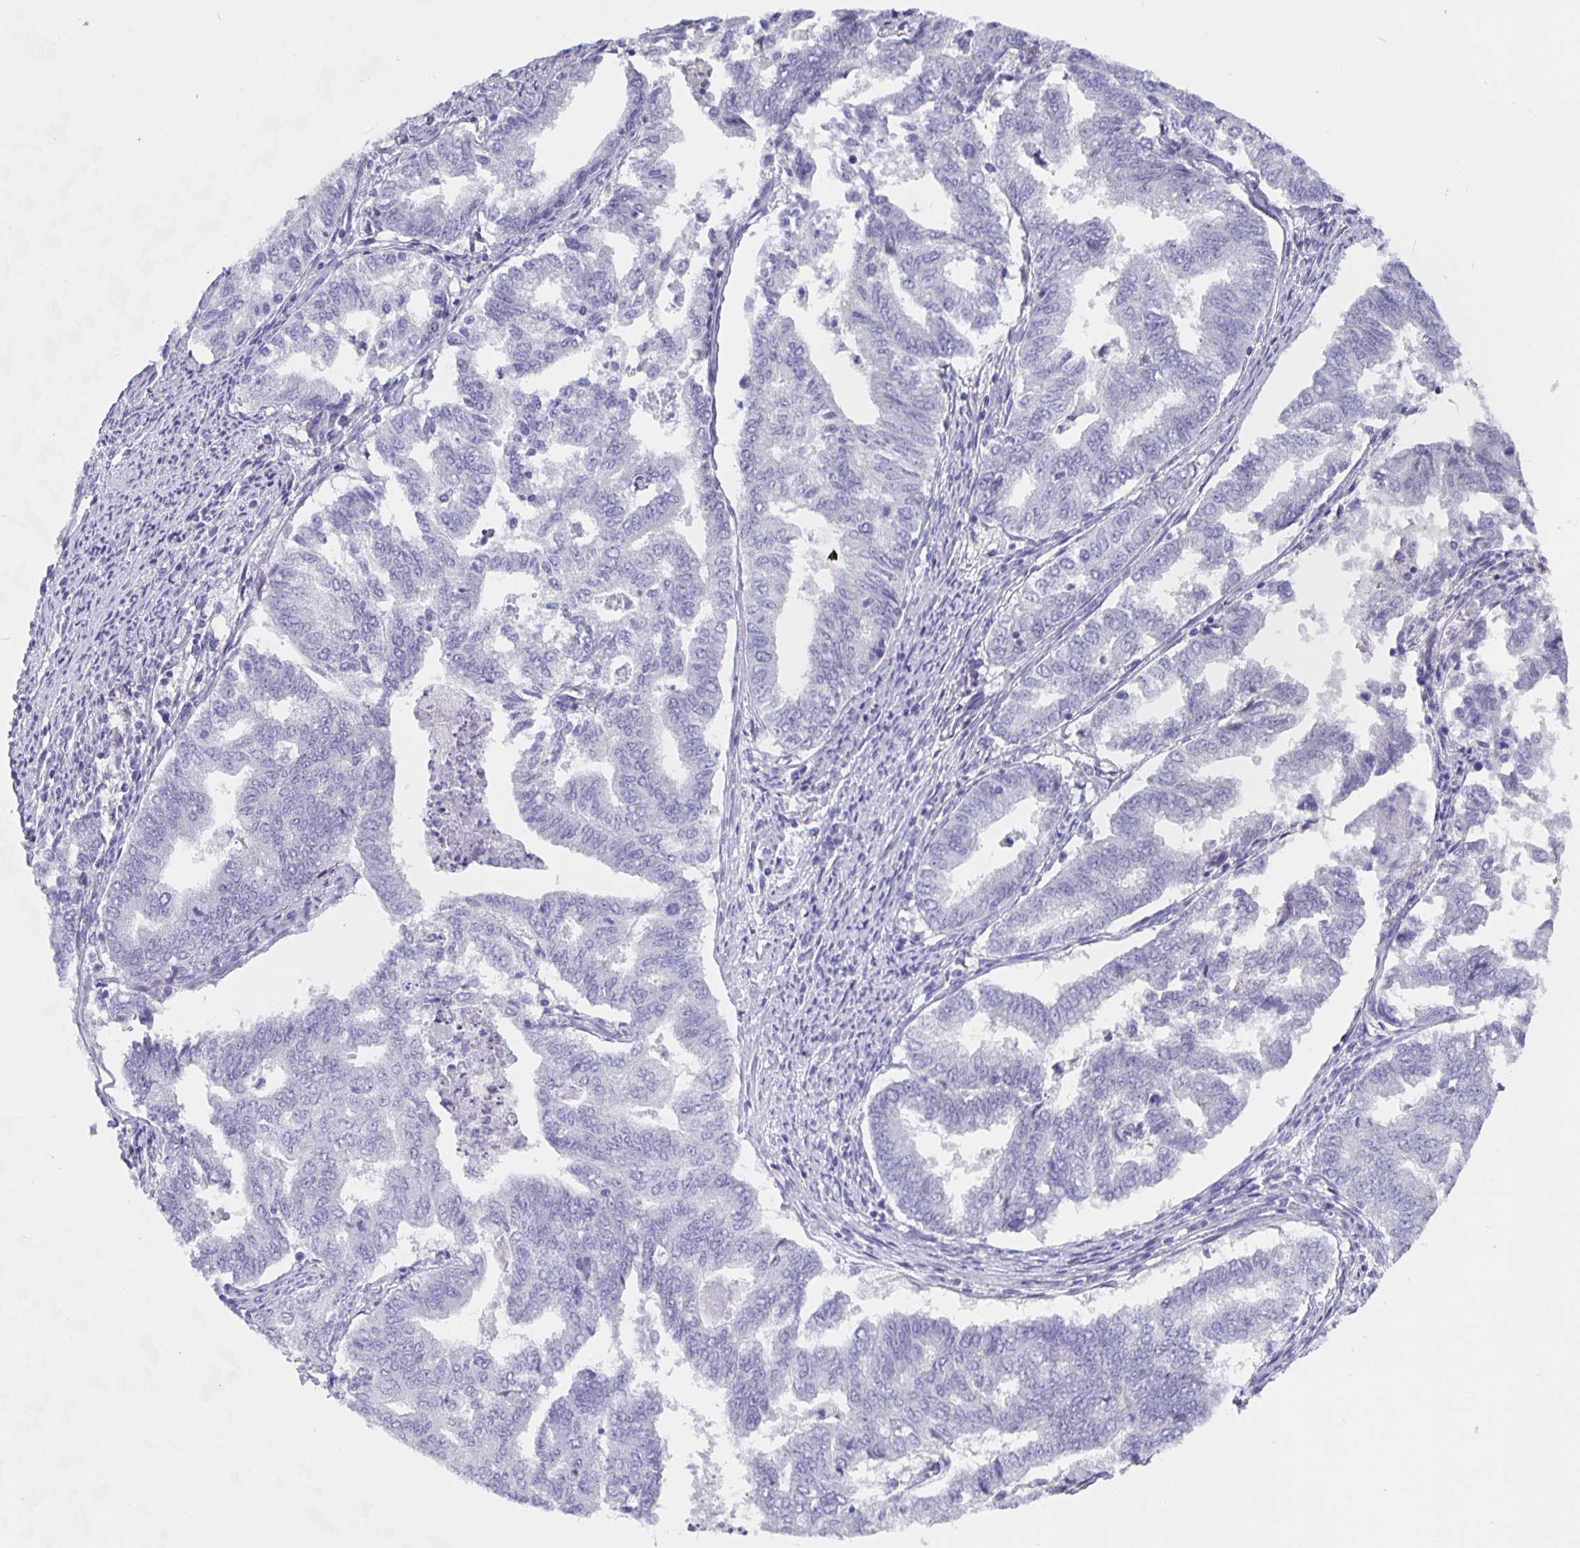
{"staining": {"intensity": "negative", "quantity": "none", "location": "none"}, "tissue": "endometrial cancer", "cell_type": "Tumor cells", "image_type": "cancer", "snomed": [{"axis": "morphology", "description": "Adenocarcinoma, NOS"}, {"axis": "topography", "description": "Endometrium"}], "caption": "Immunohistochemistry (IHC) photomicrograph of neoplastic tissue: adenocarcinoma (endometrial) stained with DAB demonstrates no significant protein positivity in tumor cells.", "gene": "CFAP74", "patient": {"sex": "female", "age": 79}}